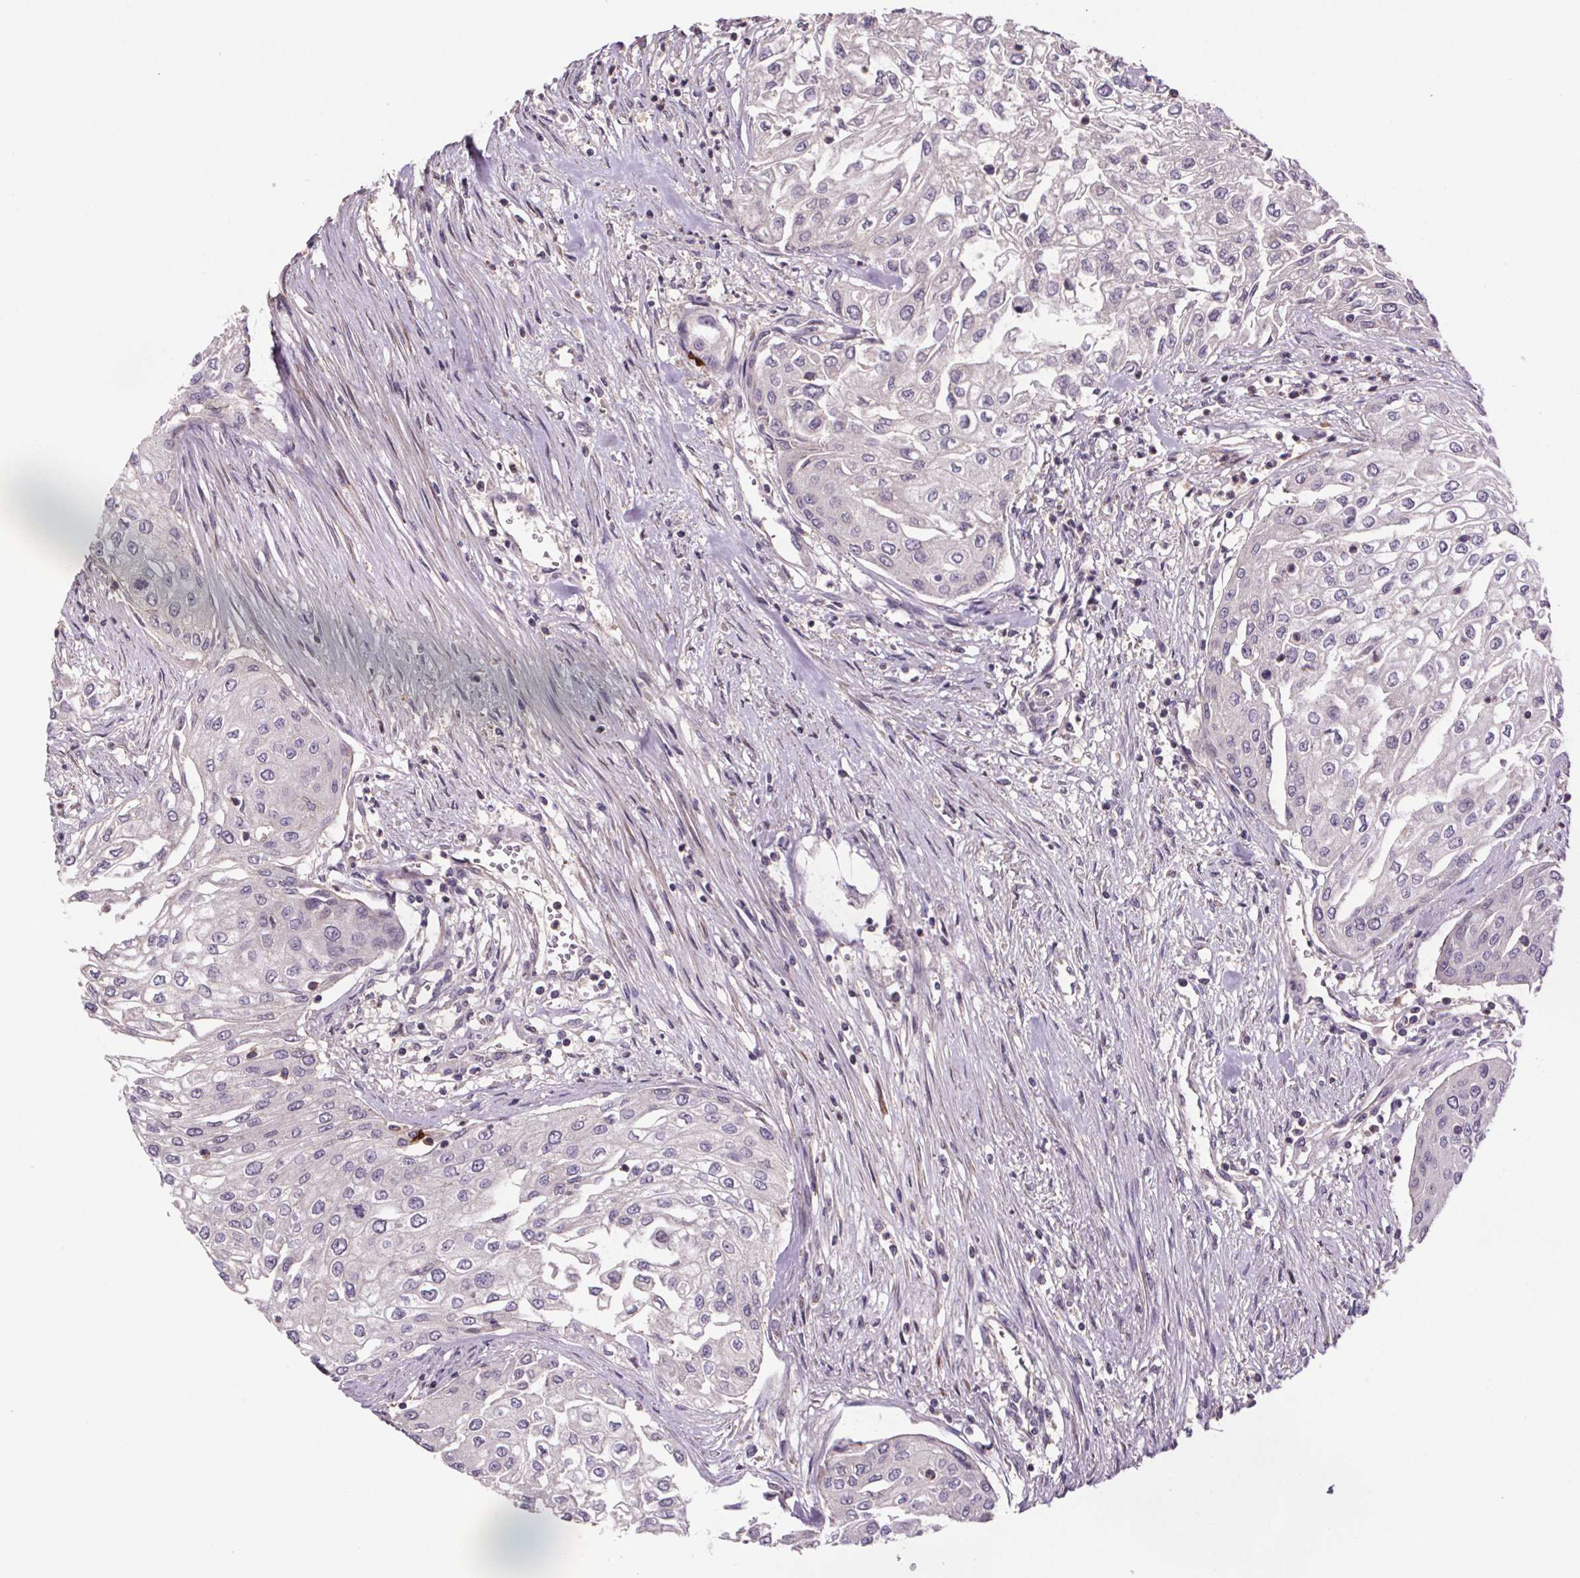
{"staining": {"intensity": "negative", "quantity": "none", "location": "none"}, "tissue": "urothelial cancer", "cell_type": "Tumor cells", "image_type": "cancer", "snomed": [{"axis": "morphology", "description": "Urothelial carcinoma, High grade"}, {"axis": "topography", "description": "Urinary bladder"}], "caption": "Urothelial cancer was stained to show a protein in brown. There is no significant positivity in tumor cells.", "gene": "CLN3", "patient": {"sex": "male", "age": 62}}